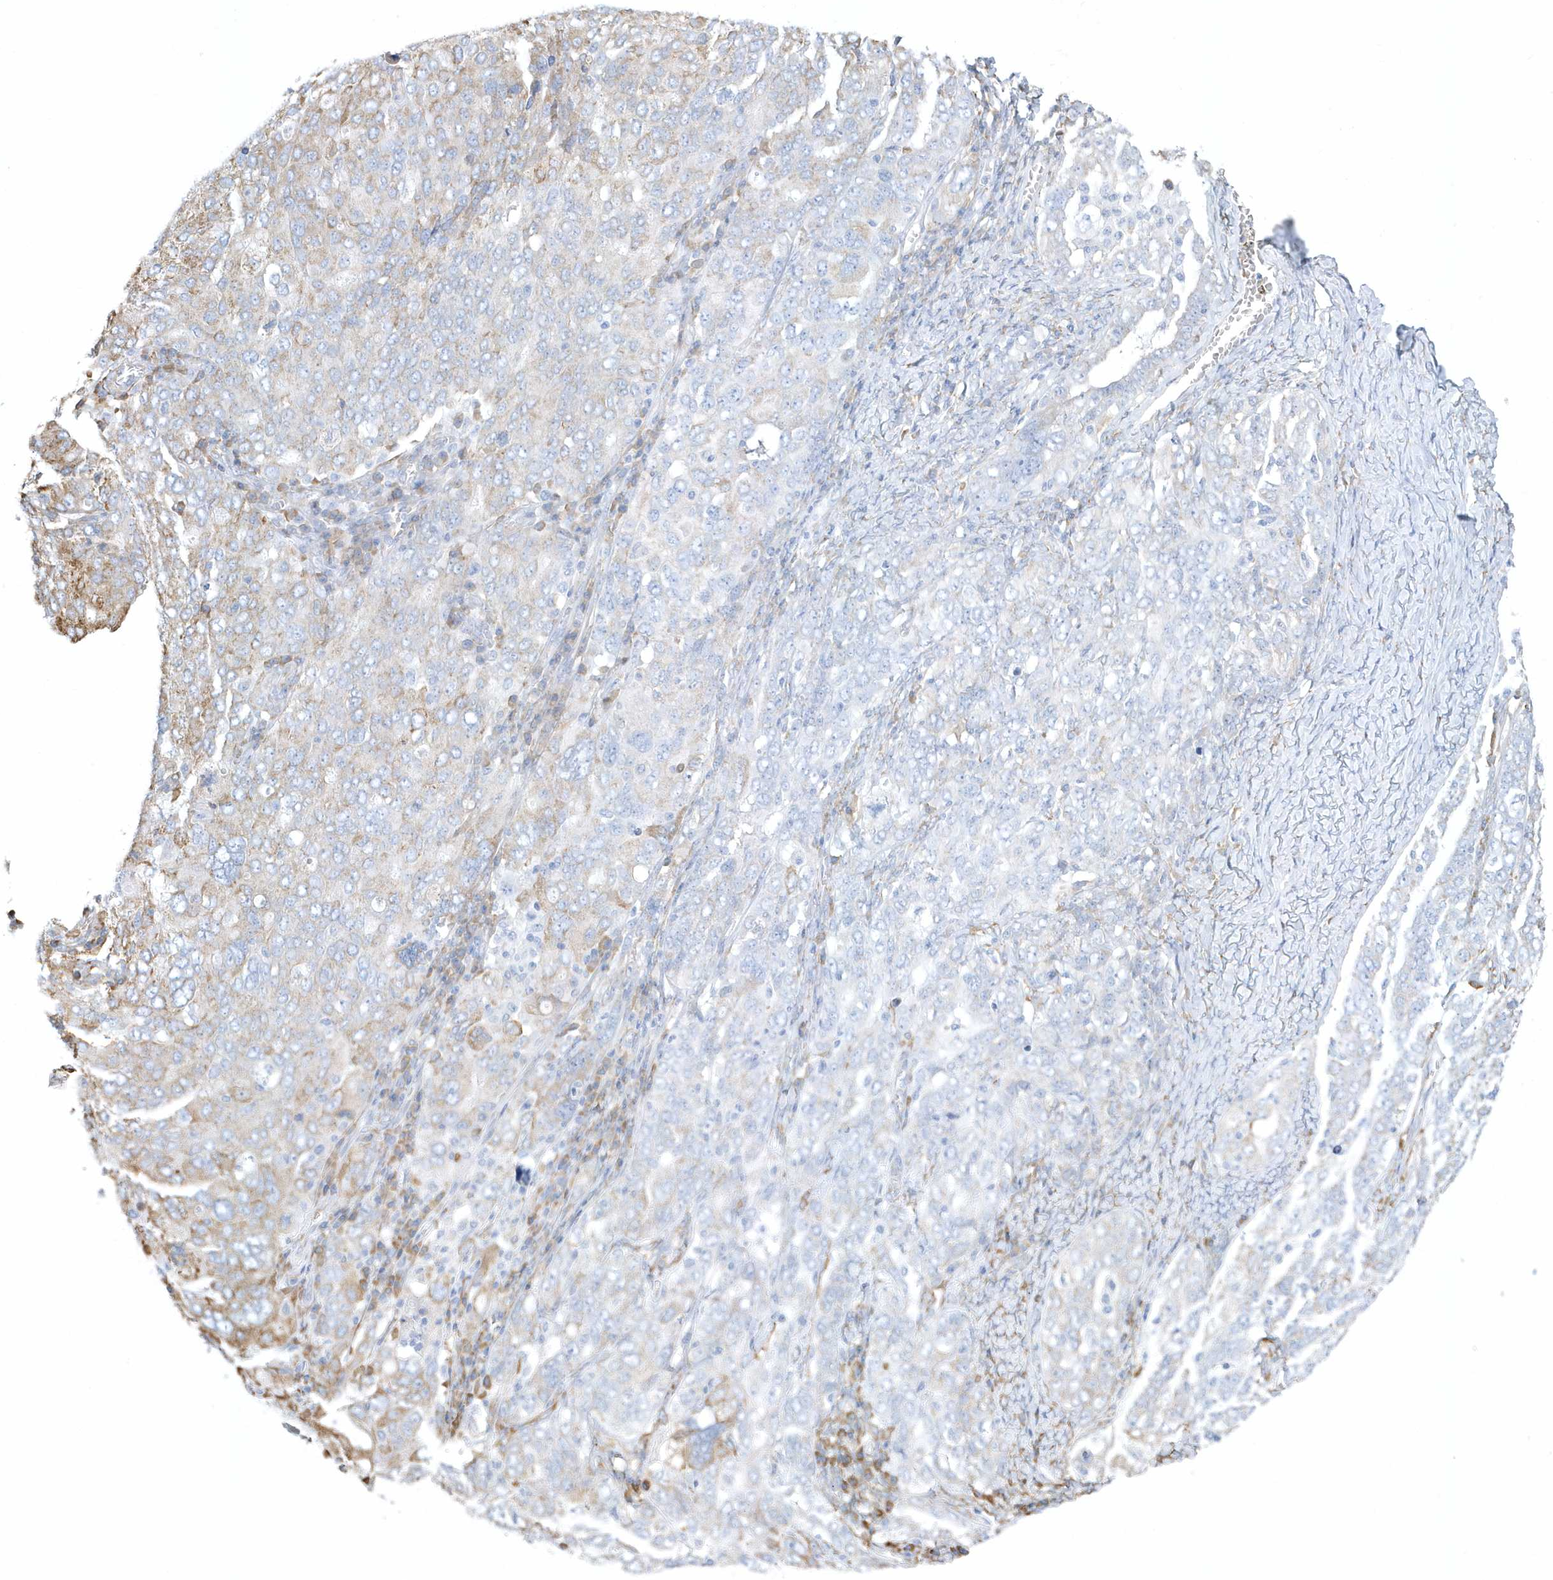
{"staining": {"intensity": "moderate", "quantity": "<25%", "location": "cytoplasmic/membranous"}, "tissue": "ovarian cancer", "cell_type": "Tumor cells", "image_type": "cancer", "snomed": [{"axis": "morphology", "description": "Carcinoma, endometroid"}, {"axis": "topography", "description": "Ovary"}], "caption": "Immunohistochemical staining of ovarian cancer (endometroid carcinoma) shows low levels of moderate cytoplasmic/membranous expression in about <25% of tumor cells.", "gene": "DCAF1", "patient": {"sex": "female", "age": 62}}